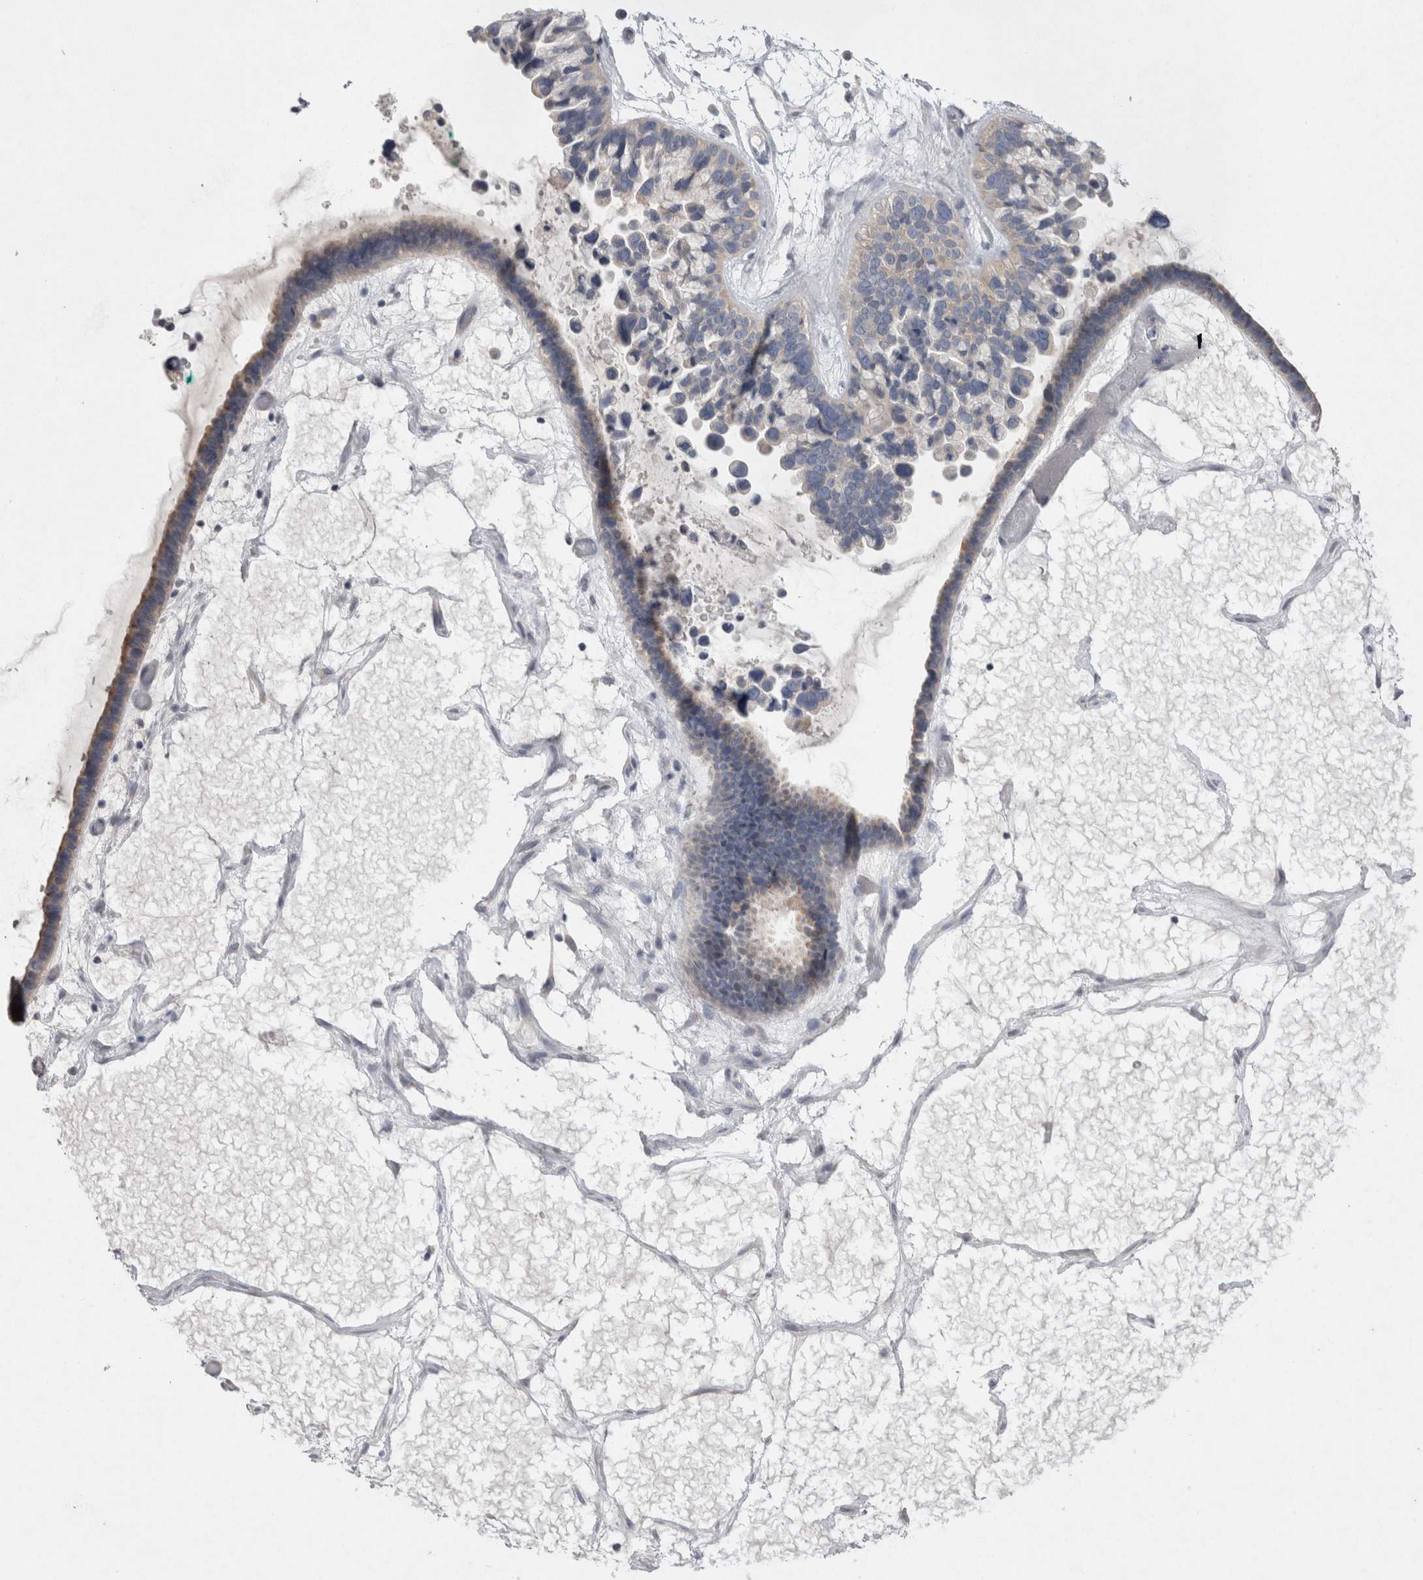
{"staining": {"intensity": "weak", "quantity": "<25%", "location": "cytoplasmic/membranous"}, "tissue": "ovarian cancer", "cell_type": "Tumor cells", "image_type": "cancer", "snomed": [{"axis": "morphology", "description": "Cystadenocarcinoma, serous, NOS"}, {"axis": "topography", "description": "Ovary"}], "caption": "Tumor cells show no significant staining in ovarian cancer (serous cystadenocarcinoma).", "gene": "LRRC40", "patient": {"sex": "female", "age": 56}}